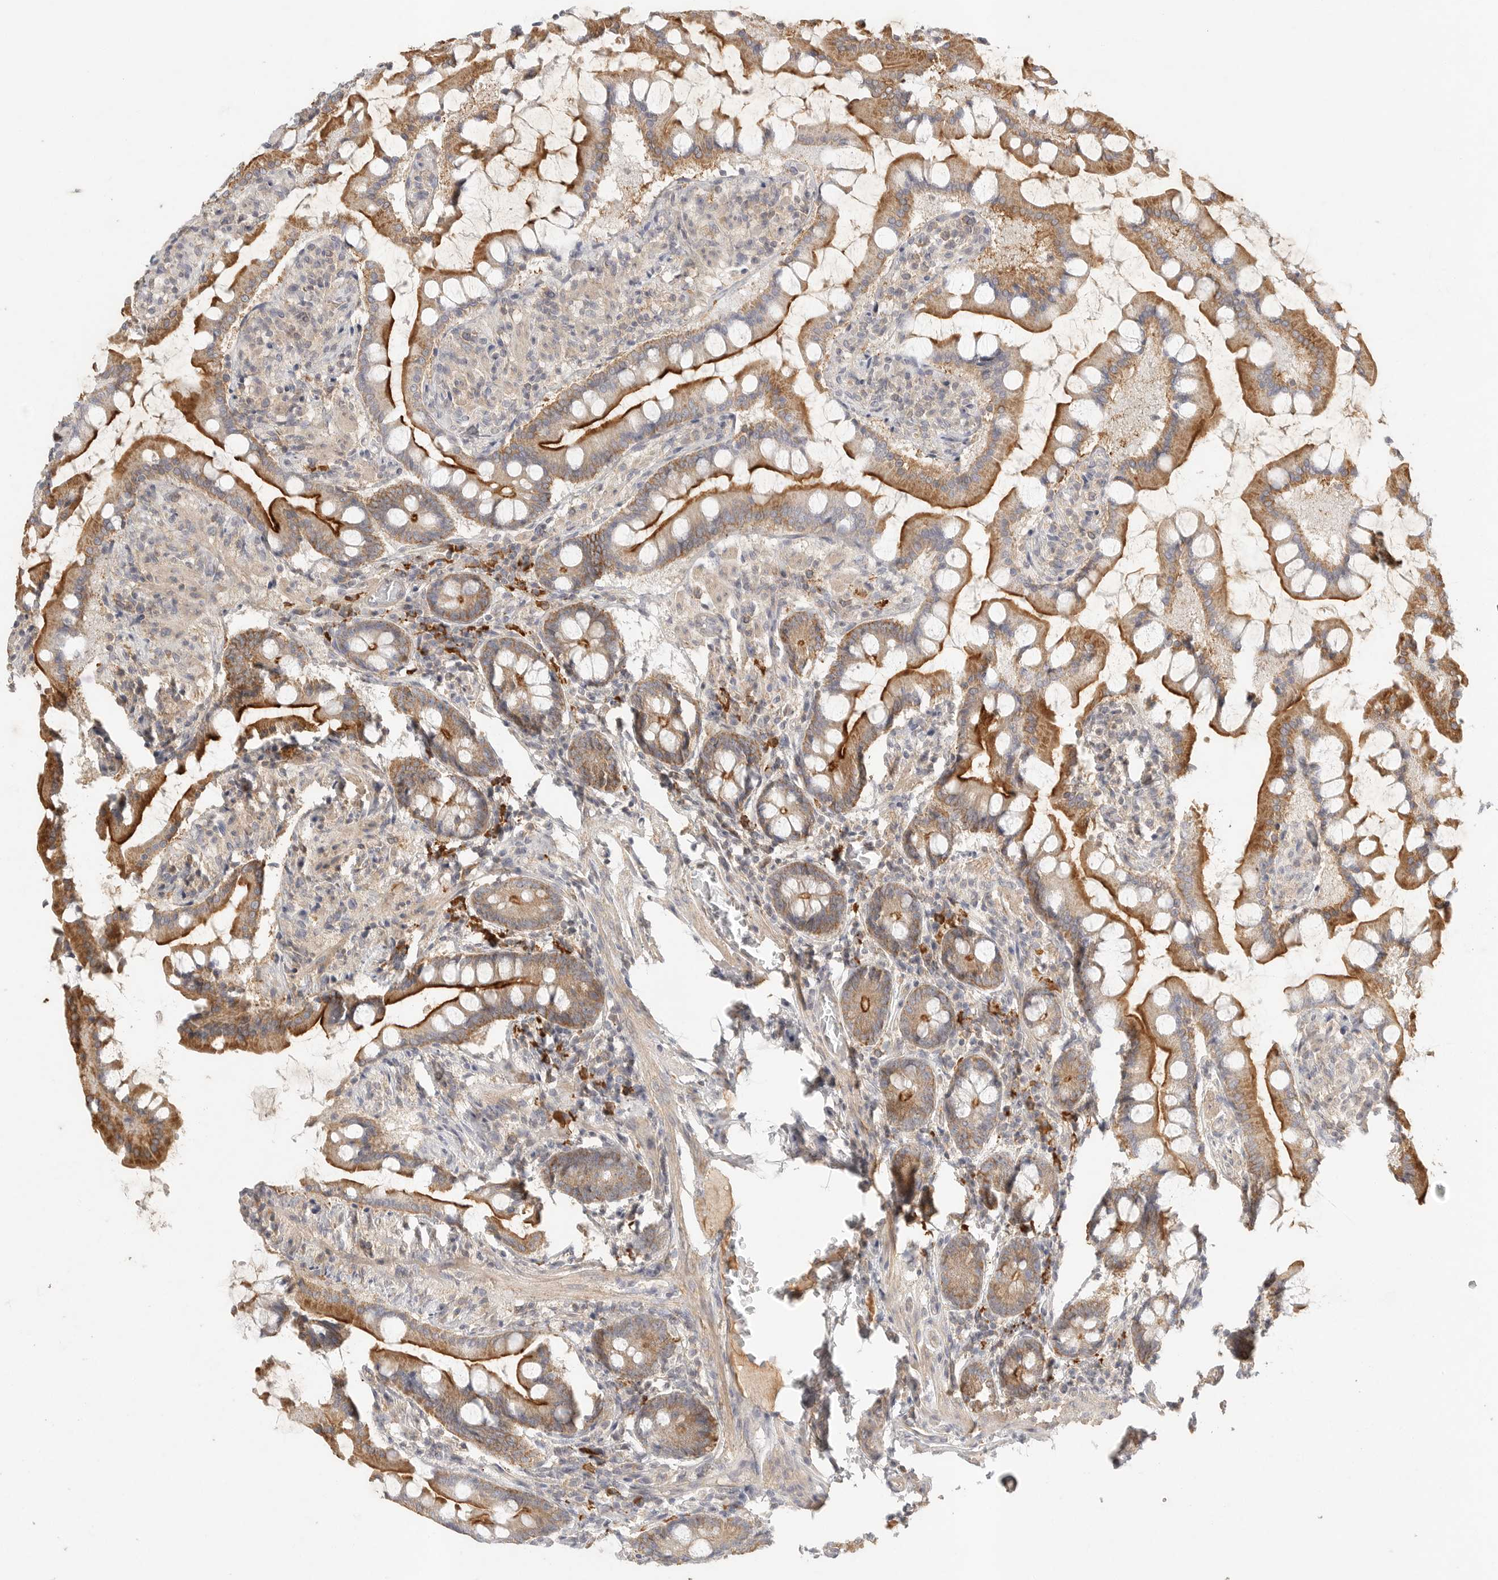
{"staining": {"intensity": "moderate", "quantity": "25%-75%", "location": "cytoplasmic/membranous"}, "tissue": "small intestine", "cell_type": "Glandular cells", "image_type": "normal", "snomed": [{"axis": "morphology", "description": "Normal tissue, NOS"}, {"axis": "topography", "description": "Small intestine"}], "caption": "High-magnification brightfield microscopy of normal small intestine stained with DAB (3,3'-diaminobenzidine) (brown) and counterstained with hematoxylin (blue). glandular cells exhibit moderate cytoplasmic/membranous expression is appreciated in about25%-75% of cells.", "gene": "SLC25A36", "patient": {"sex": "male", "age": 41}}